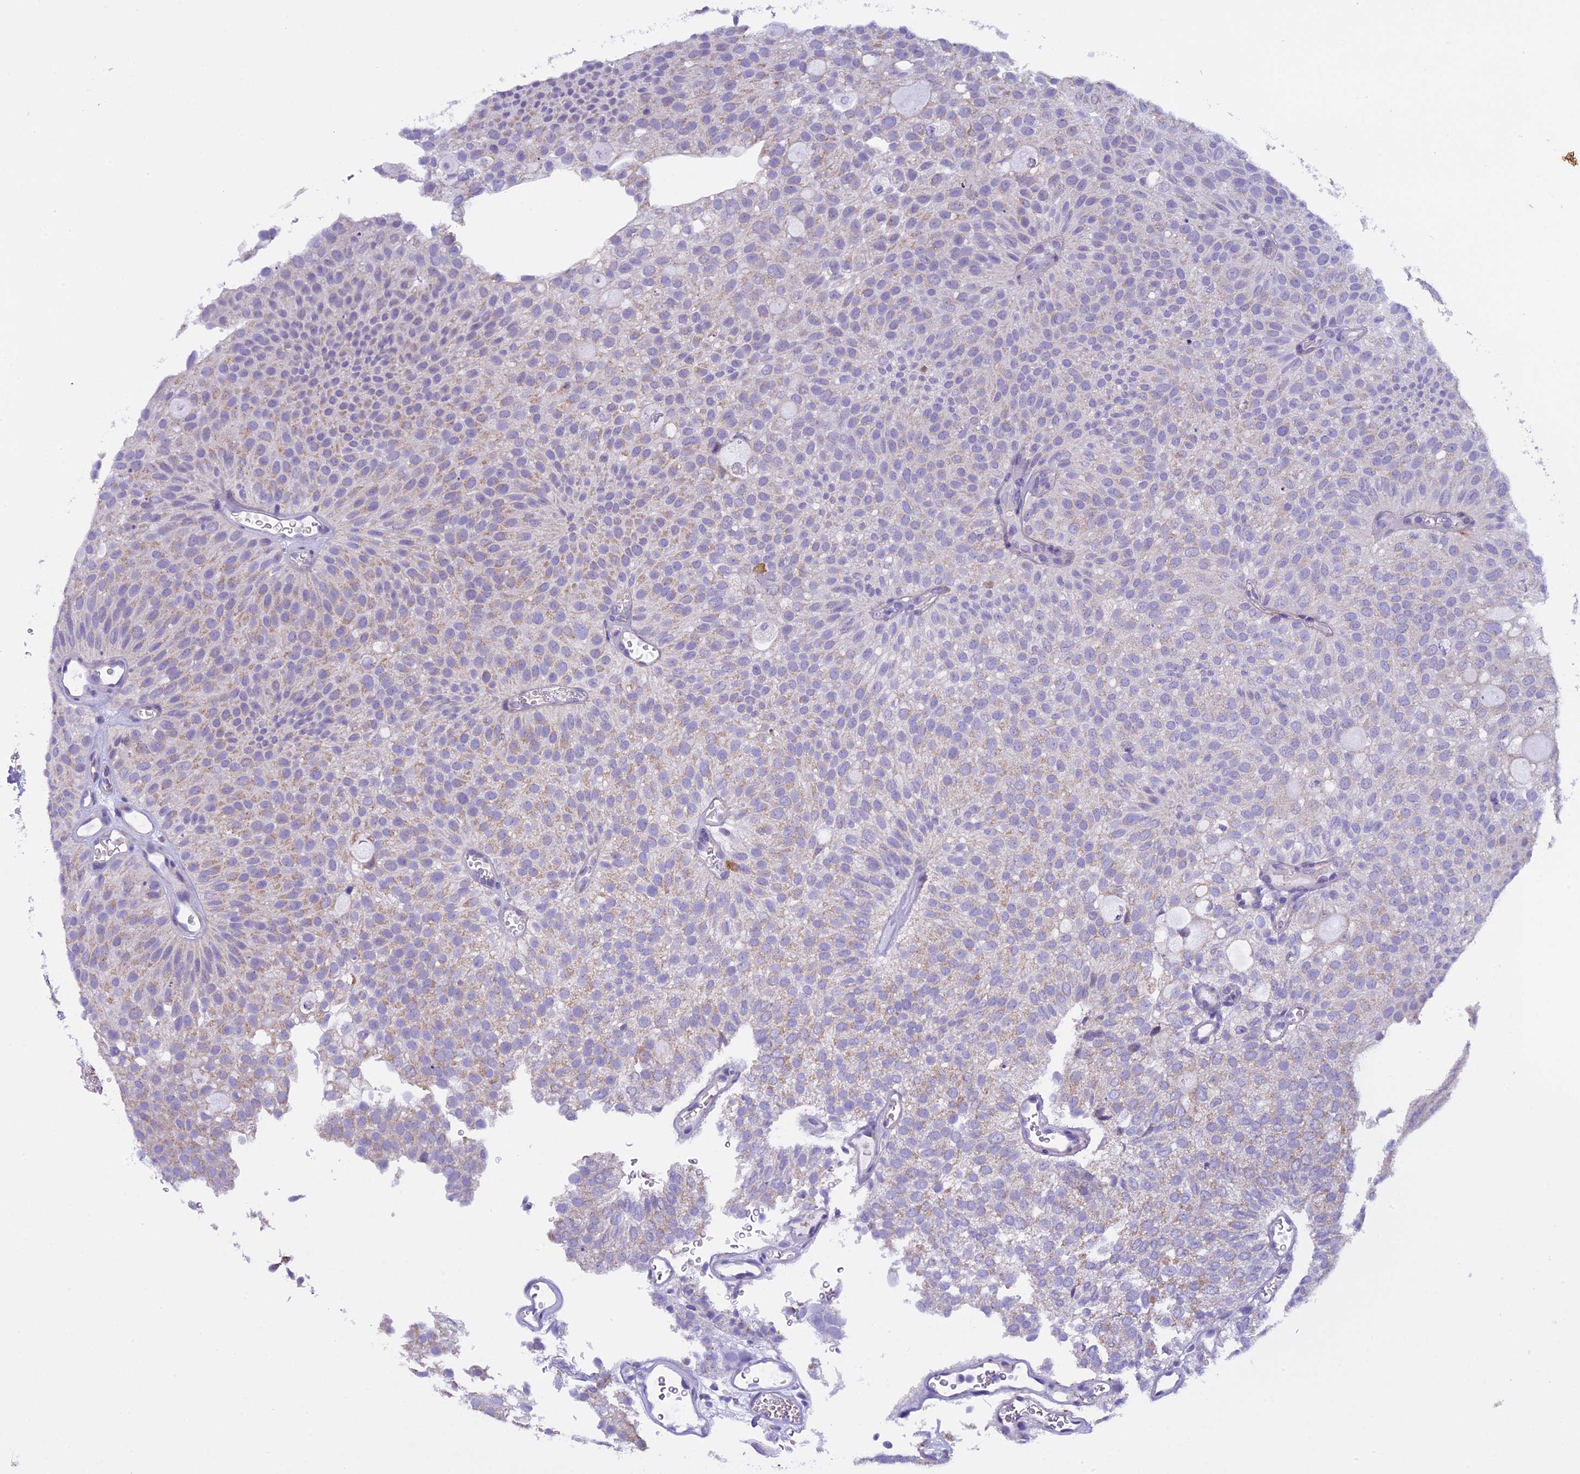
{"staining": {"intensity": "weak", "quantity": "25%-75%", "location": "cytoplasmic/membranous"}, "tissue": "urothelial cancer", "cell_type": "Tumor cells", "image_type": "cancer", "snomed": [{"axis": "morphology", "description": "Urothelial carcinoma, Low grade"}, {"axis": "topography", "description": "Urinary bladder"}], "caption": "This photomicrograph shows immunohistochemistry staining of urothelial cancer, with low weak cytoplasmic/membranous expression in approximately 25%-75% of tumor cells.", "gene": "ZNF317", "patient": {"sex": "male", "age": 78}}